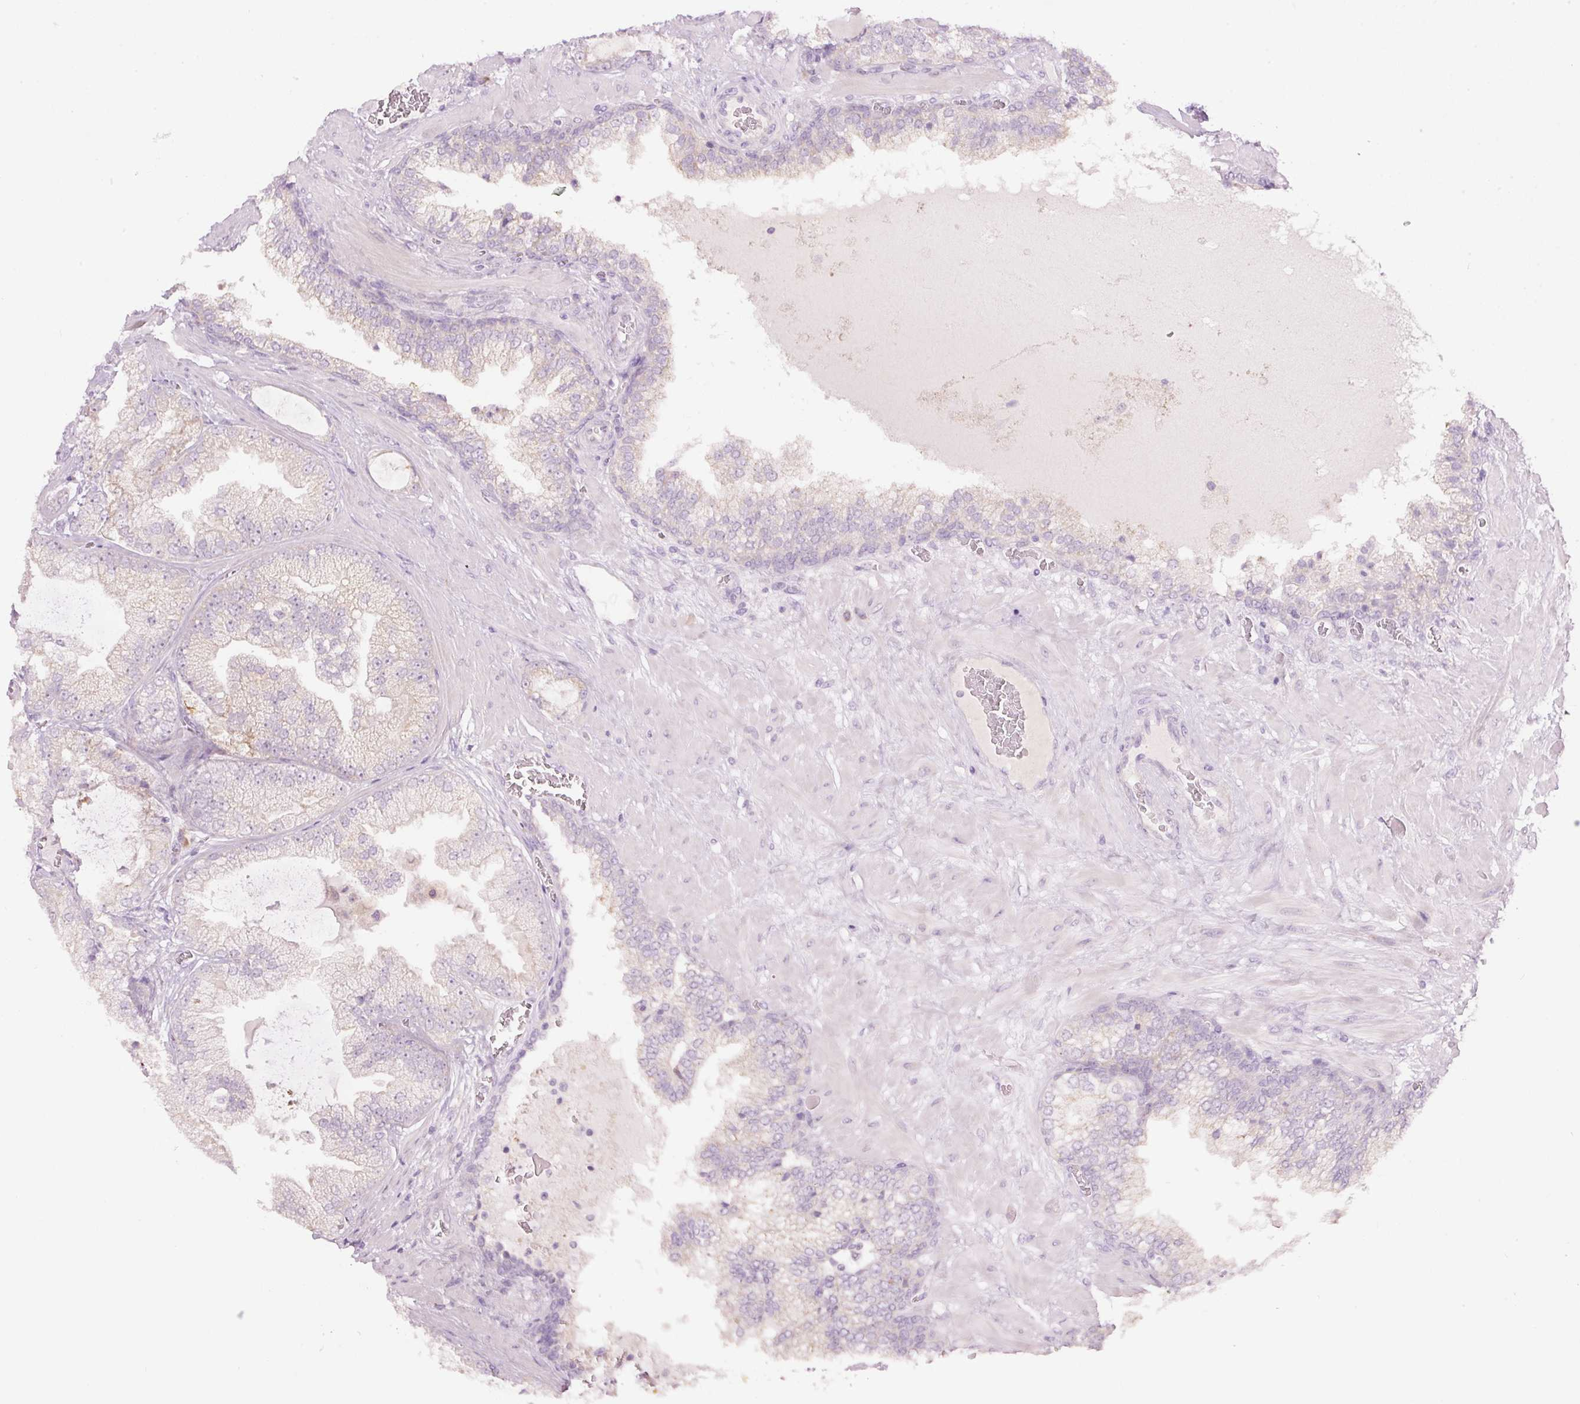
{"staining": {"intensity": "negative", "quantity": "none", "location": "none"}, "tissue": "prostate cancer", "cell_type": "Tumor cells", "image_type": "cancer", "snomed": [{"axis": "morphology", "description": "Adenocarcinoma, Low grade"}, {"axis": "topography", "description": "Prostate"}], "caption": "Adenocarcinoma (low-grade) (prostate) was stained to show a protein in brown. There is no significant expression in tumor cells.", "gene": "RSPO2", "patient": {"sex": "male", "age": 57}}